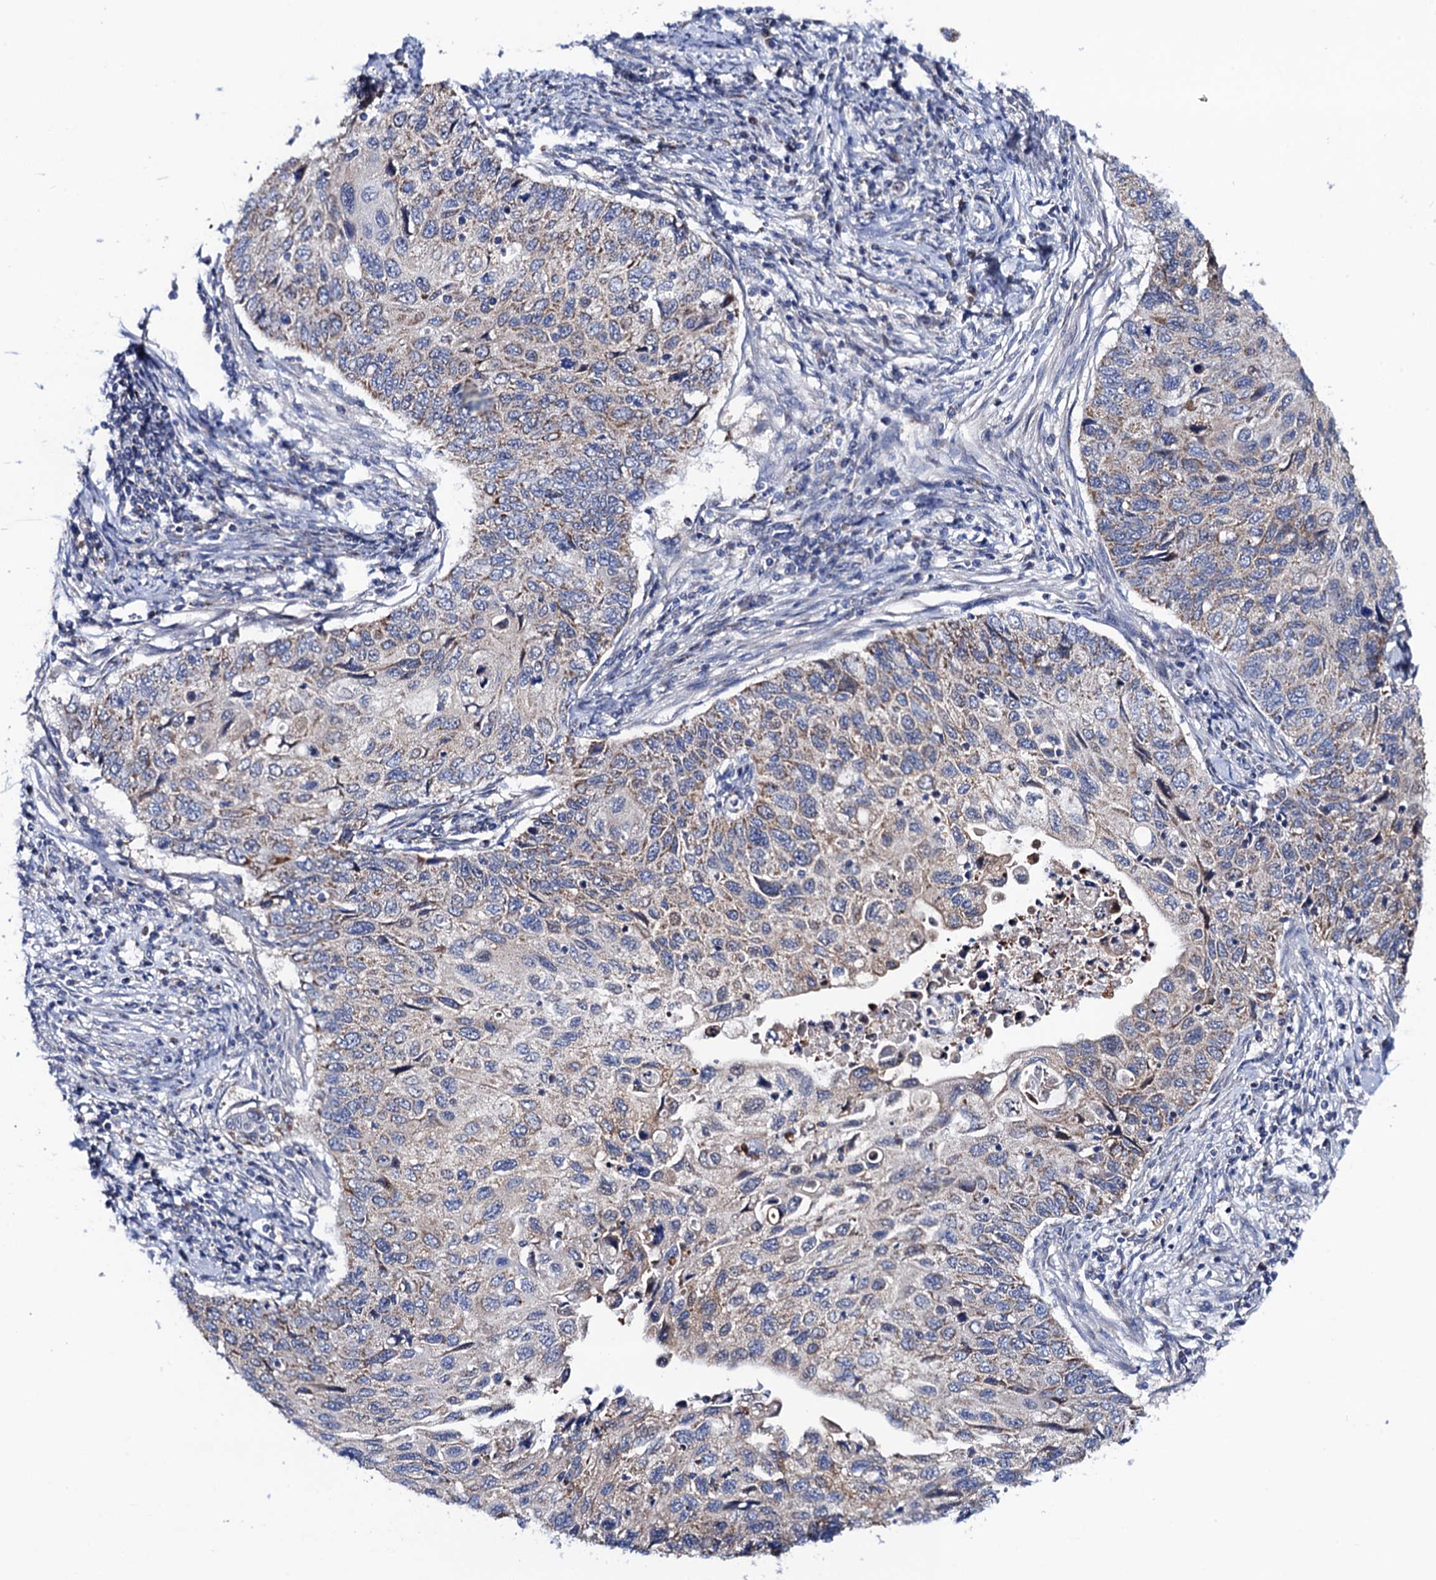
{"staining": {"intensity": "weak", "quantity": "<25%", "location": "cytoplasmic/membranous"}, "tissue": "cervical cancer", "cell_type": "Tumor cells", "image_type": "cancer", "snomed": [{"axis": "morphology", "description": "Squamous cell carcinoma, NOS"}, {"axis": "topography", "description": "Cervix"}], "caption": "Protein analysis of squamous cell carcinoma (cervical) exhibits no significant positivity in tumor cells. (Stains: DAB IHC with hematoxylin counter stain, Microscopy: brightfield microscopy at high magnification).", "gene": "PTCD3", "patient": {"sex": "female", "age": 70}}